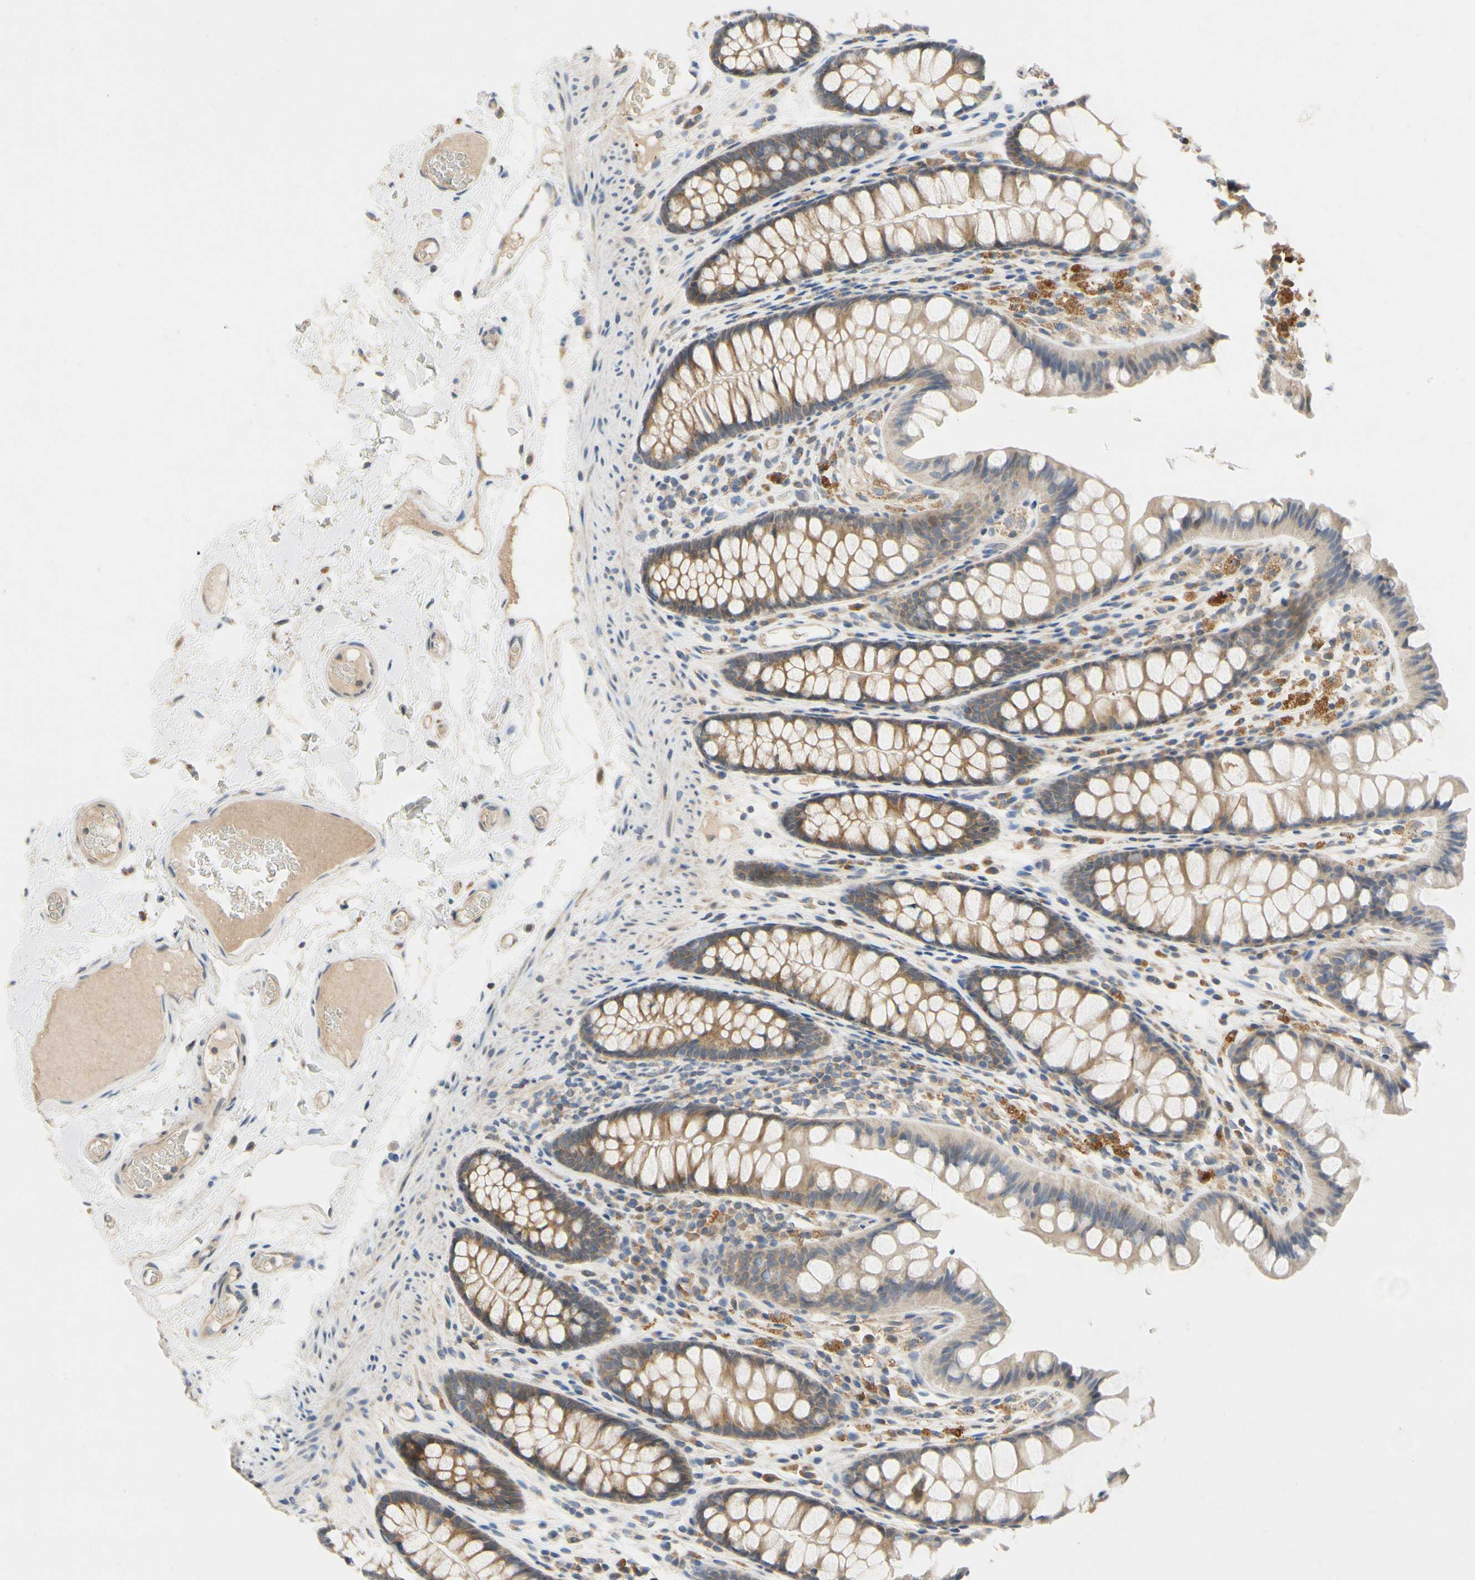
{"staining": {"intensity": "moderate", "quantity": ">75%", "location": "cytoplasmic/membranous"}, "tissue": "colon", "cell_type": "Endothelial cells", "image_type": "normal", "snomed": [{"axis": "morphology", "description": "Normal tissue, NOS"}, {"axis": "topography", "description": "Colon"}], "caption": "Moderate cytoplasmic/membranous positivity is seen in about >75% of endothelial cells in unremarkable colon.", "gene": "KLHDC8B", "patient": {"sex": "female", "age": 55}}